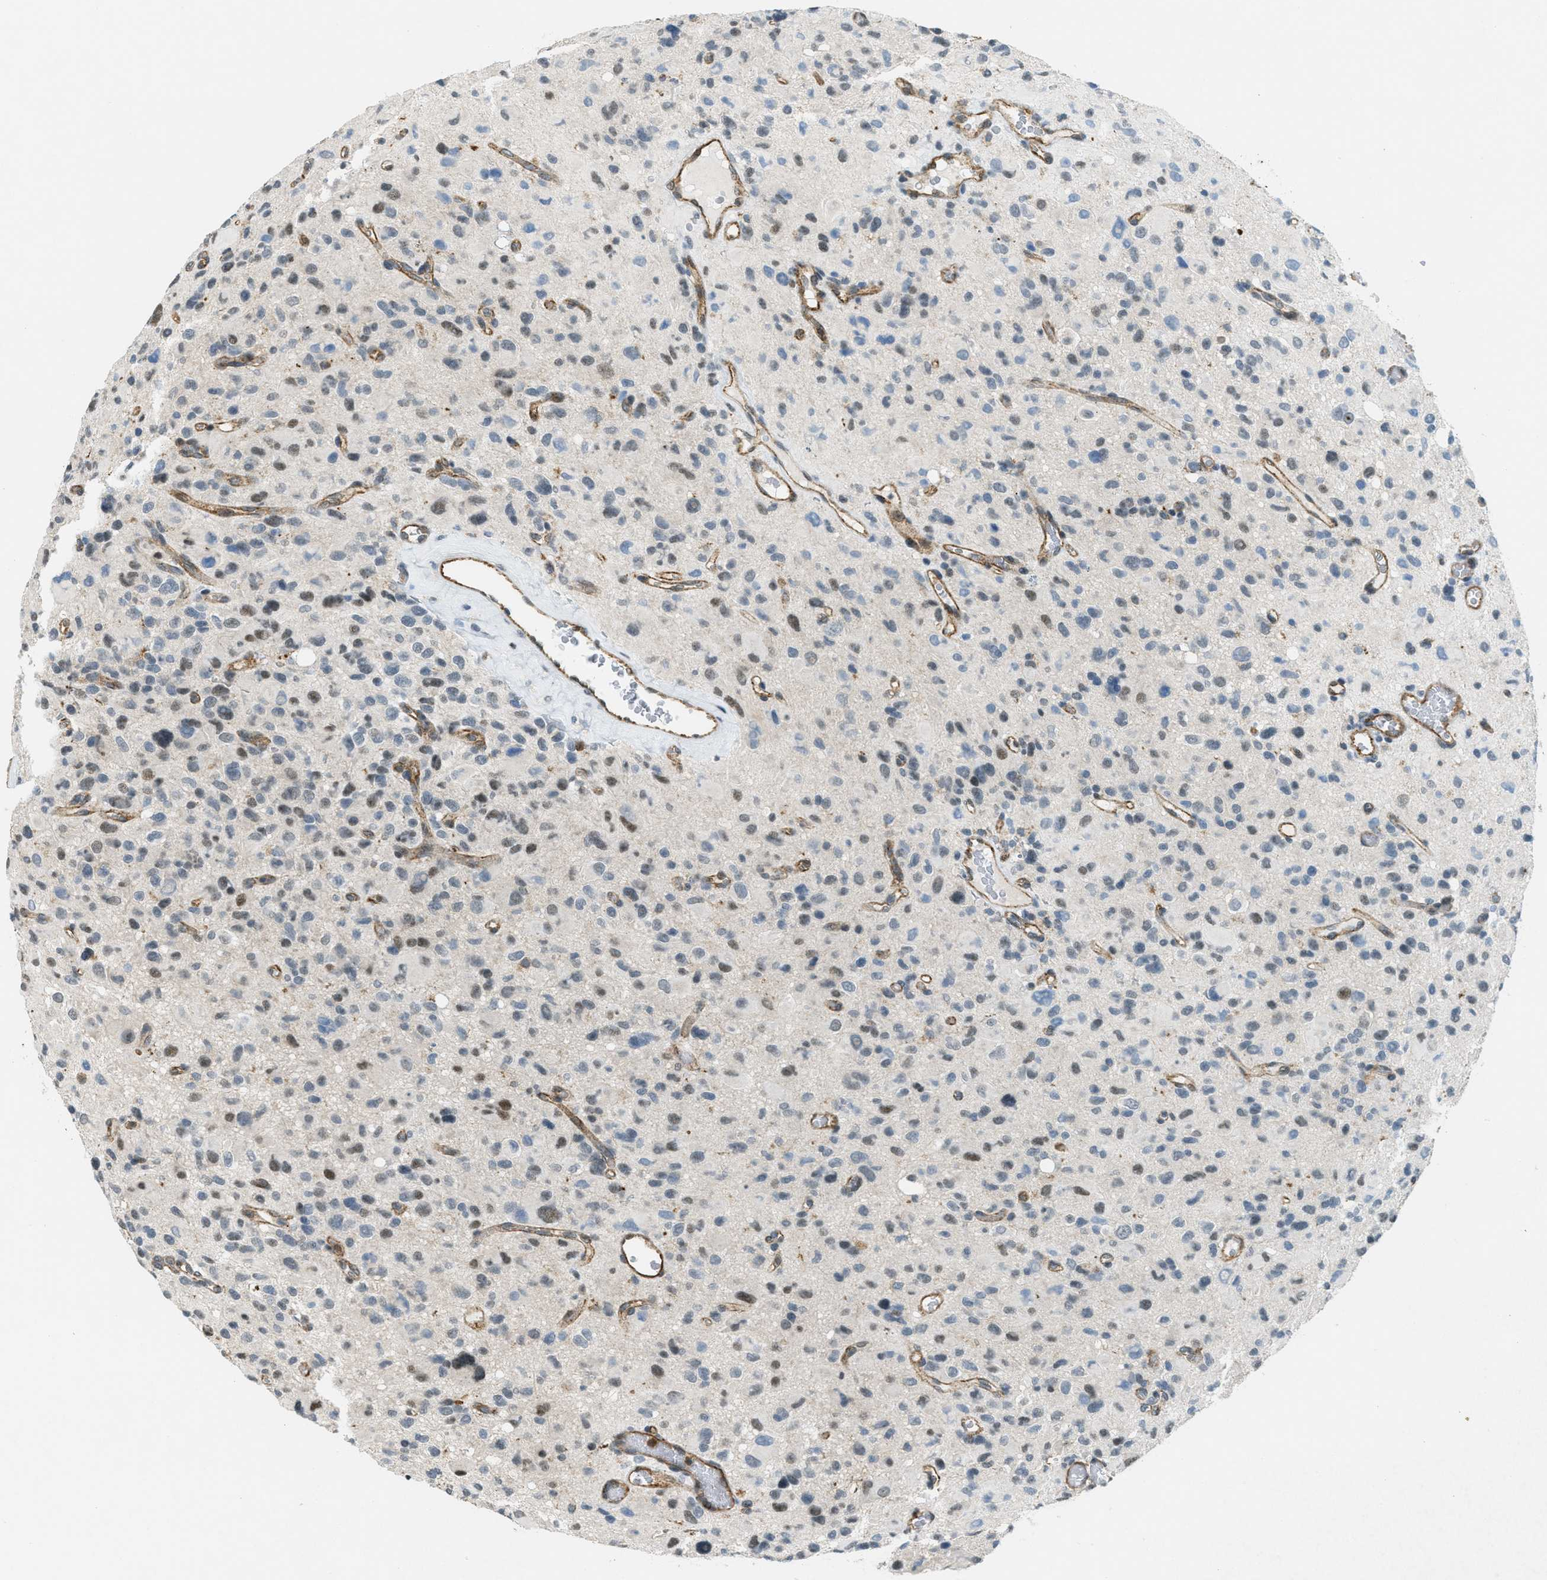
{"staining": {"intensity": "moderate", "quantity": "25%-75%", "location": "cytoplasmic/membranous,nuclear"}, "tissue": "glioma", "cell_type": "Tumor cells", "image_type": "cancer", "snomed": [{"axis": "morphology", "description": "Glioma, malignant, High grade"}, {"axis": "topography", "description": "Brain"}], "caption": "High-grade glioma (malignant) stained for a protein (brown) shows moderate cytoplasmic/membranous and nuclear positive staining in about 25%-75% of tumor cells.", "gene": "FYN", "patient": {"sex": "male", "age": 48}}